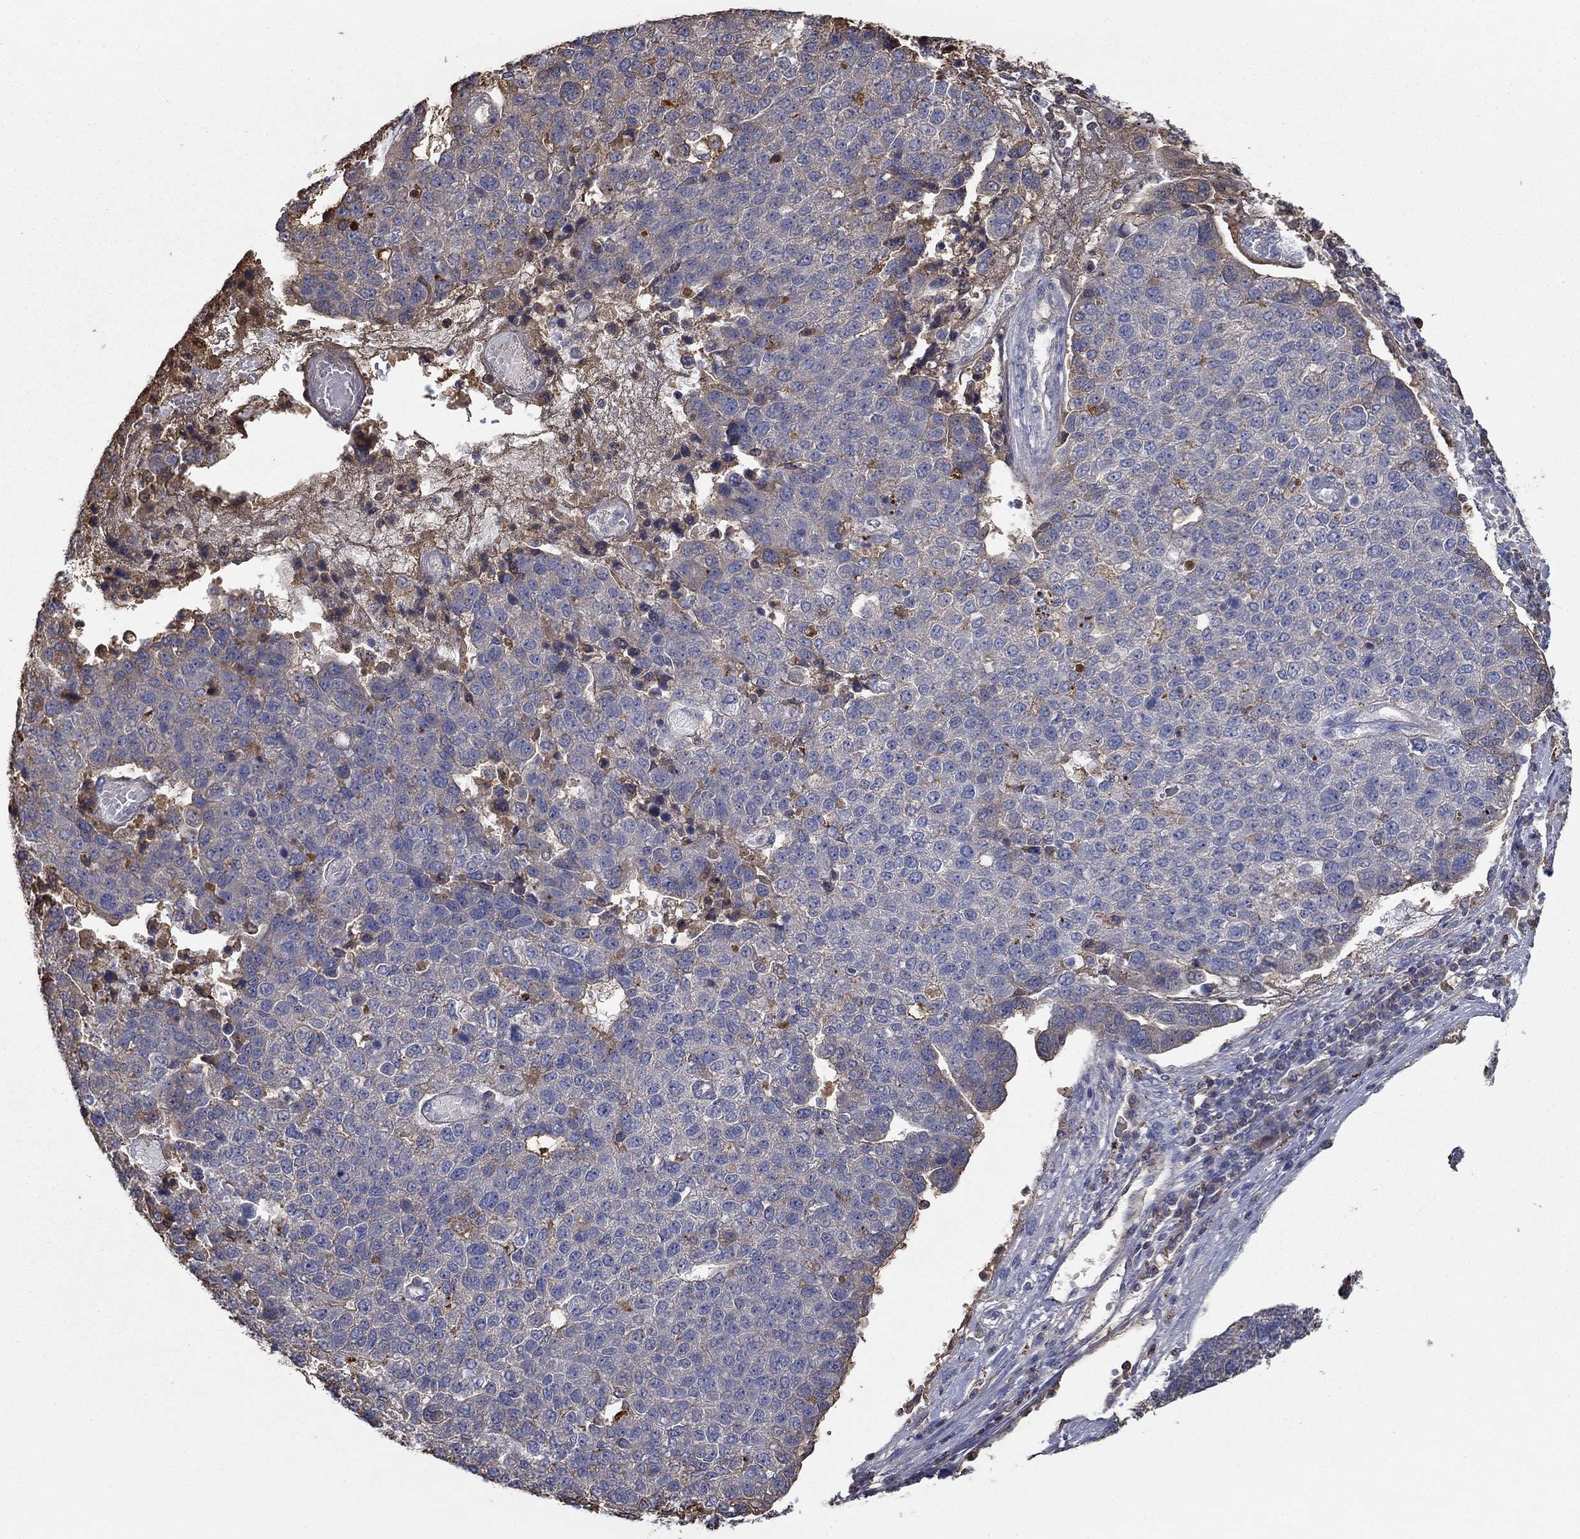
{"staining": {"intensity": "moderate", "quantity": "<25%", "location": "cytoplasmic/membranous"}, "tissue": "pancreatic cancer", "cell_type": "Tumor cells", "image_type": "cancer", "snomed": [{"axis": "morphology", "description": "Adenocarcinoma, NOS"}, {"axis": "topography", "description": "Pancreas"}], "caption": "Brown immunohistochemical staining in human pancreatic adenocarcinoma shows moderate cytoplasmic/membranous positivity in approximately <25% of tumor cells. The protein is shown in brown color, while the nuclei are stained blue.", "gene": "IL10", "patient": {"sex": "female", "age": 61}}